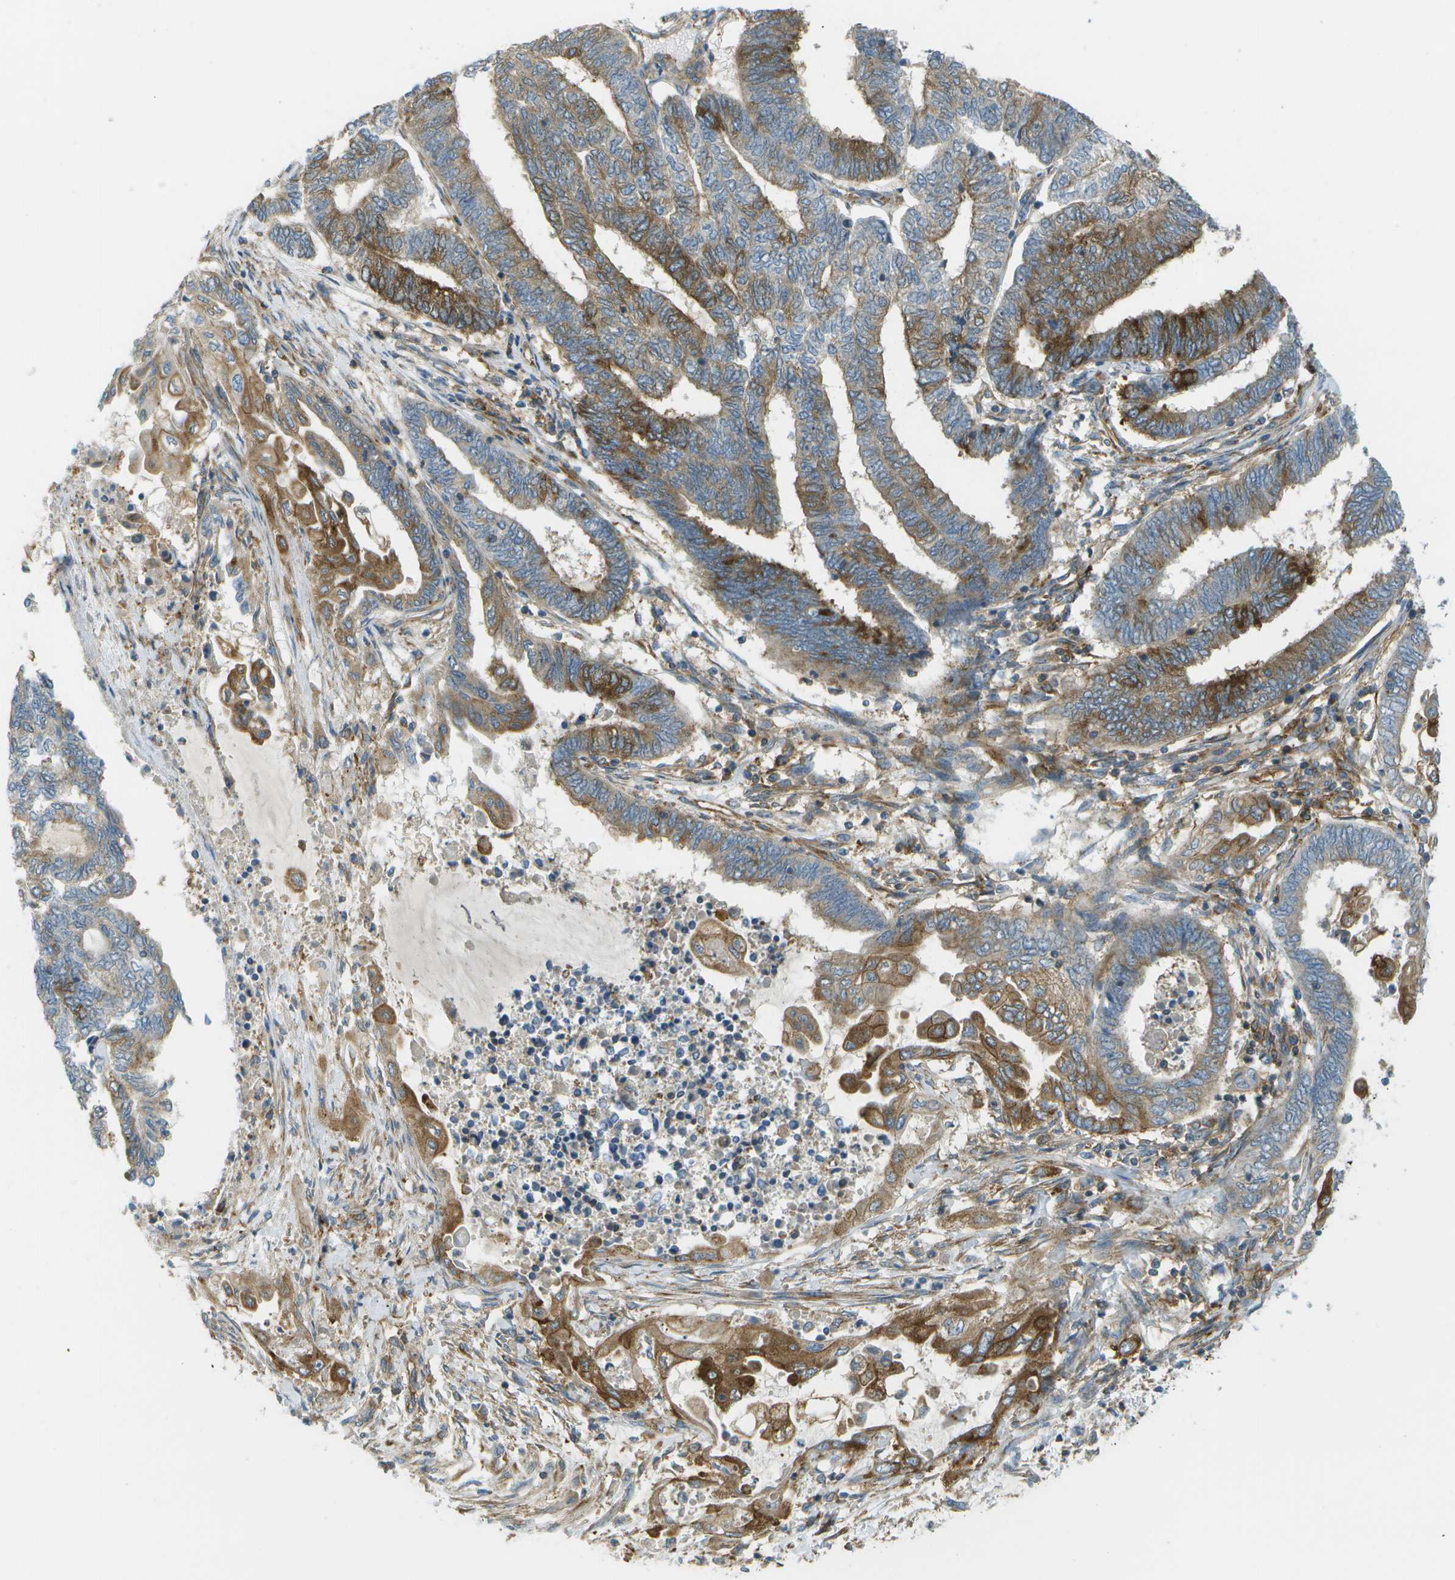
{"staining": {"intensity": "moderate", "quantity": ">75%", "location": "cytoplasmic/membranous"}, "tissue": "endometrial cancer", "cell_type": "Tumor cells", "image_type": "cancer", "snomed": [{"axis": "morphology", "description": "Adenocarcinoma, NOS"}, {"axis": "topography", "description": "Uterus"}, {"axis": "topography", "description": "Endometrium"}], "caption": "The image displays staining of endometrial cancer (adenocarcinoma), revealing moderate cytoplasmic/membranous protein positivity (brown color) within tumor cells.", "gene": "WNK2", "patient": {"sex": "female", "age": 70}}